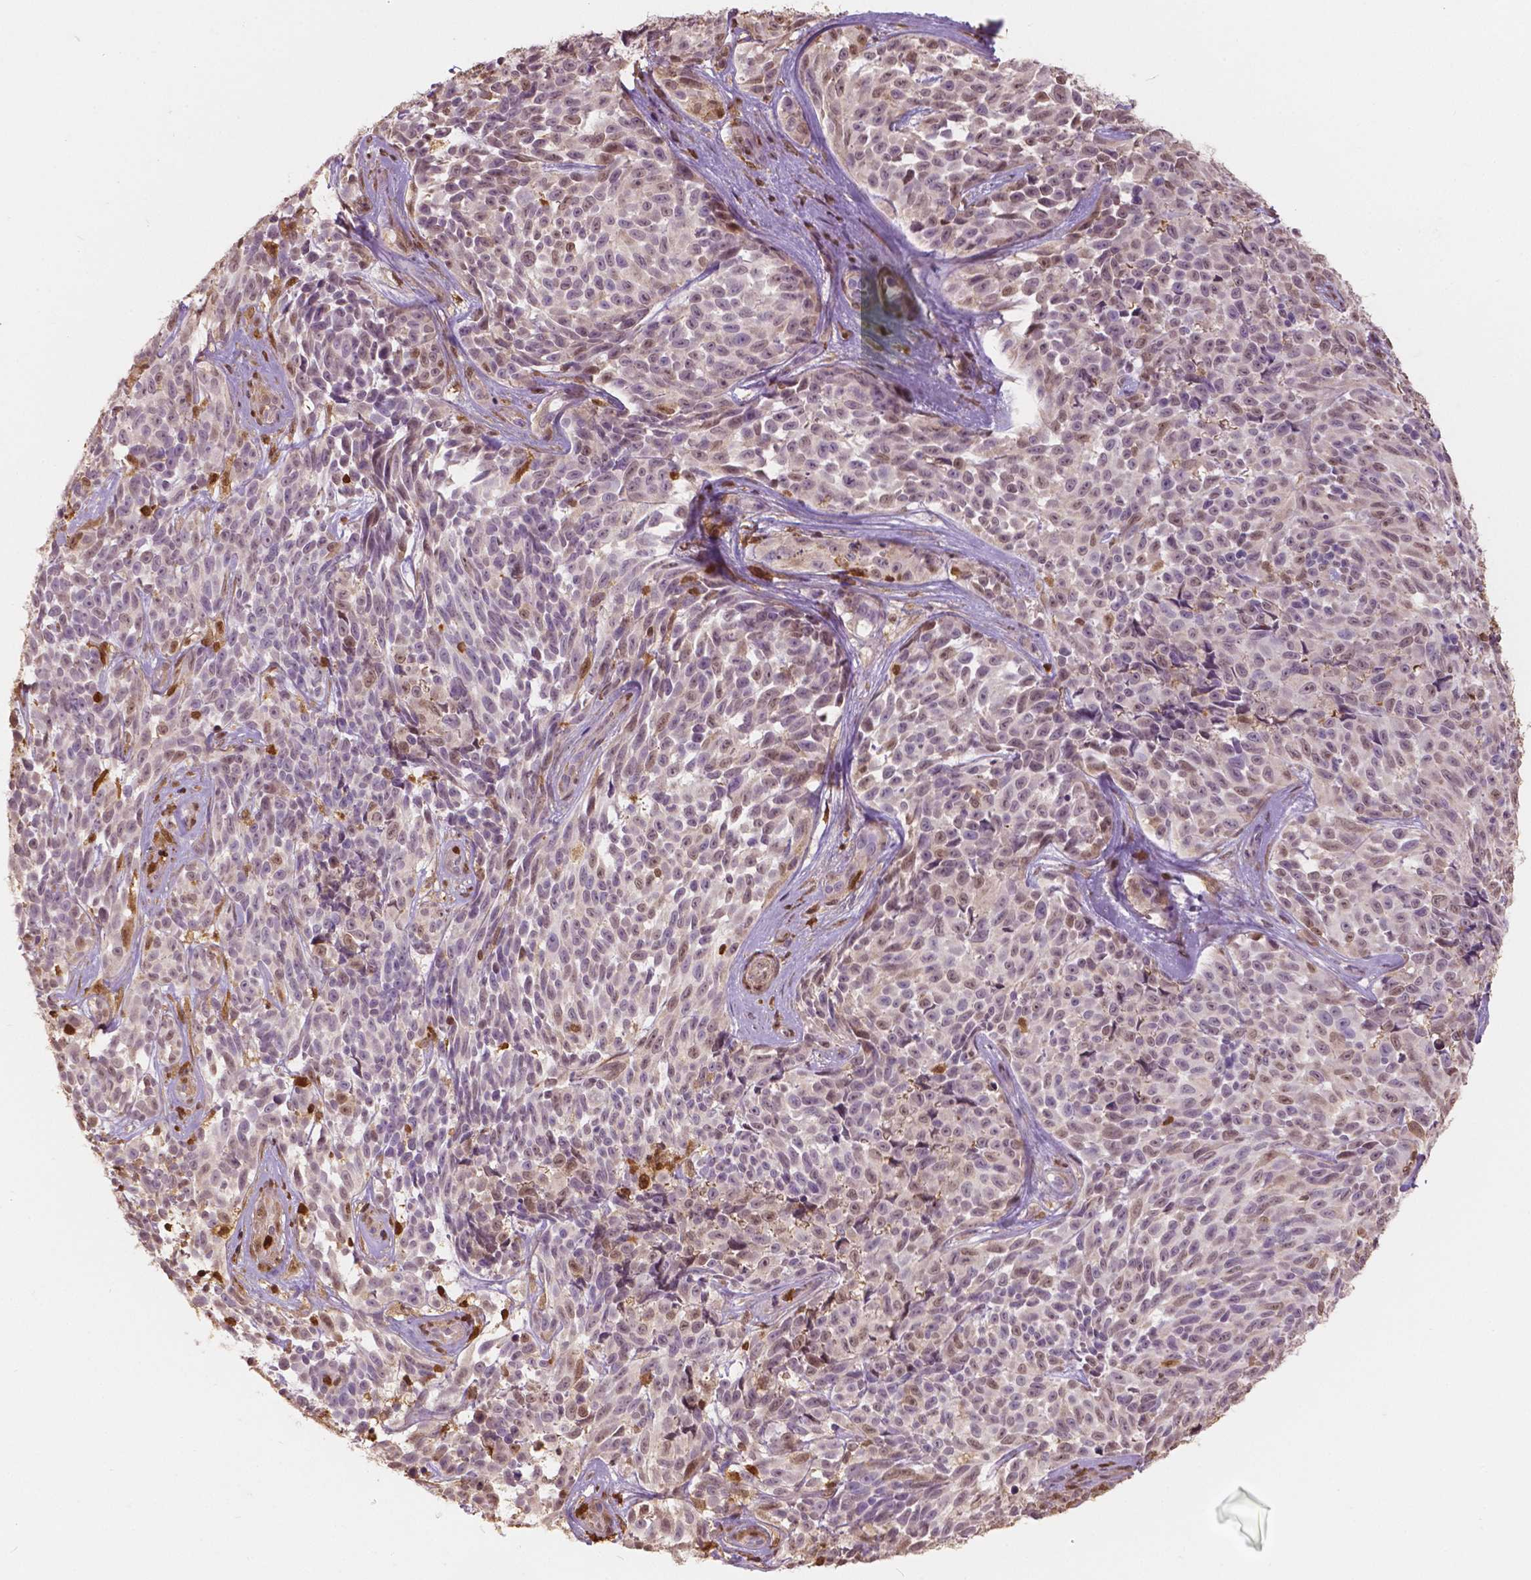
{"staining": {"intensity": "weak", "quantity": "25%-75%", "location": "nuclear"}, "tissue": "melanoma", "cell_type": "Tumor cells", "image_type": "cancer", "snomed": [{"axis": "morphology", "description": "Malignant melanoma, NOS"}, {"axis": "topography", "description": "Skin"}], "caption": "A low amount of weak nuclear expression is seen in about 25%-75% of tumor cells in malignant melanoma tissue.", "gene": "S100A4", "patient": {"sex": "female", "age": 88}}